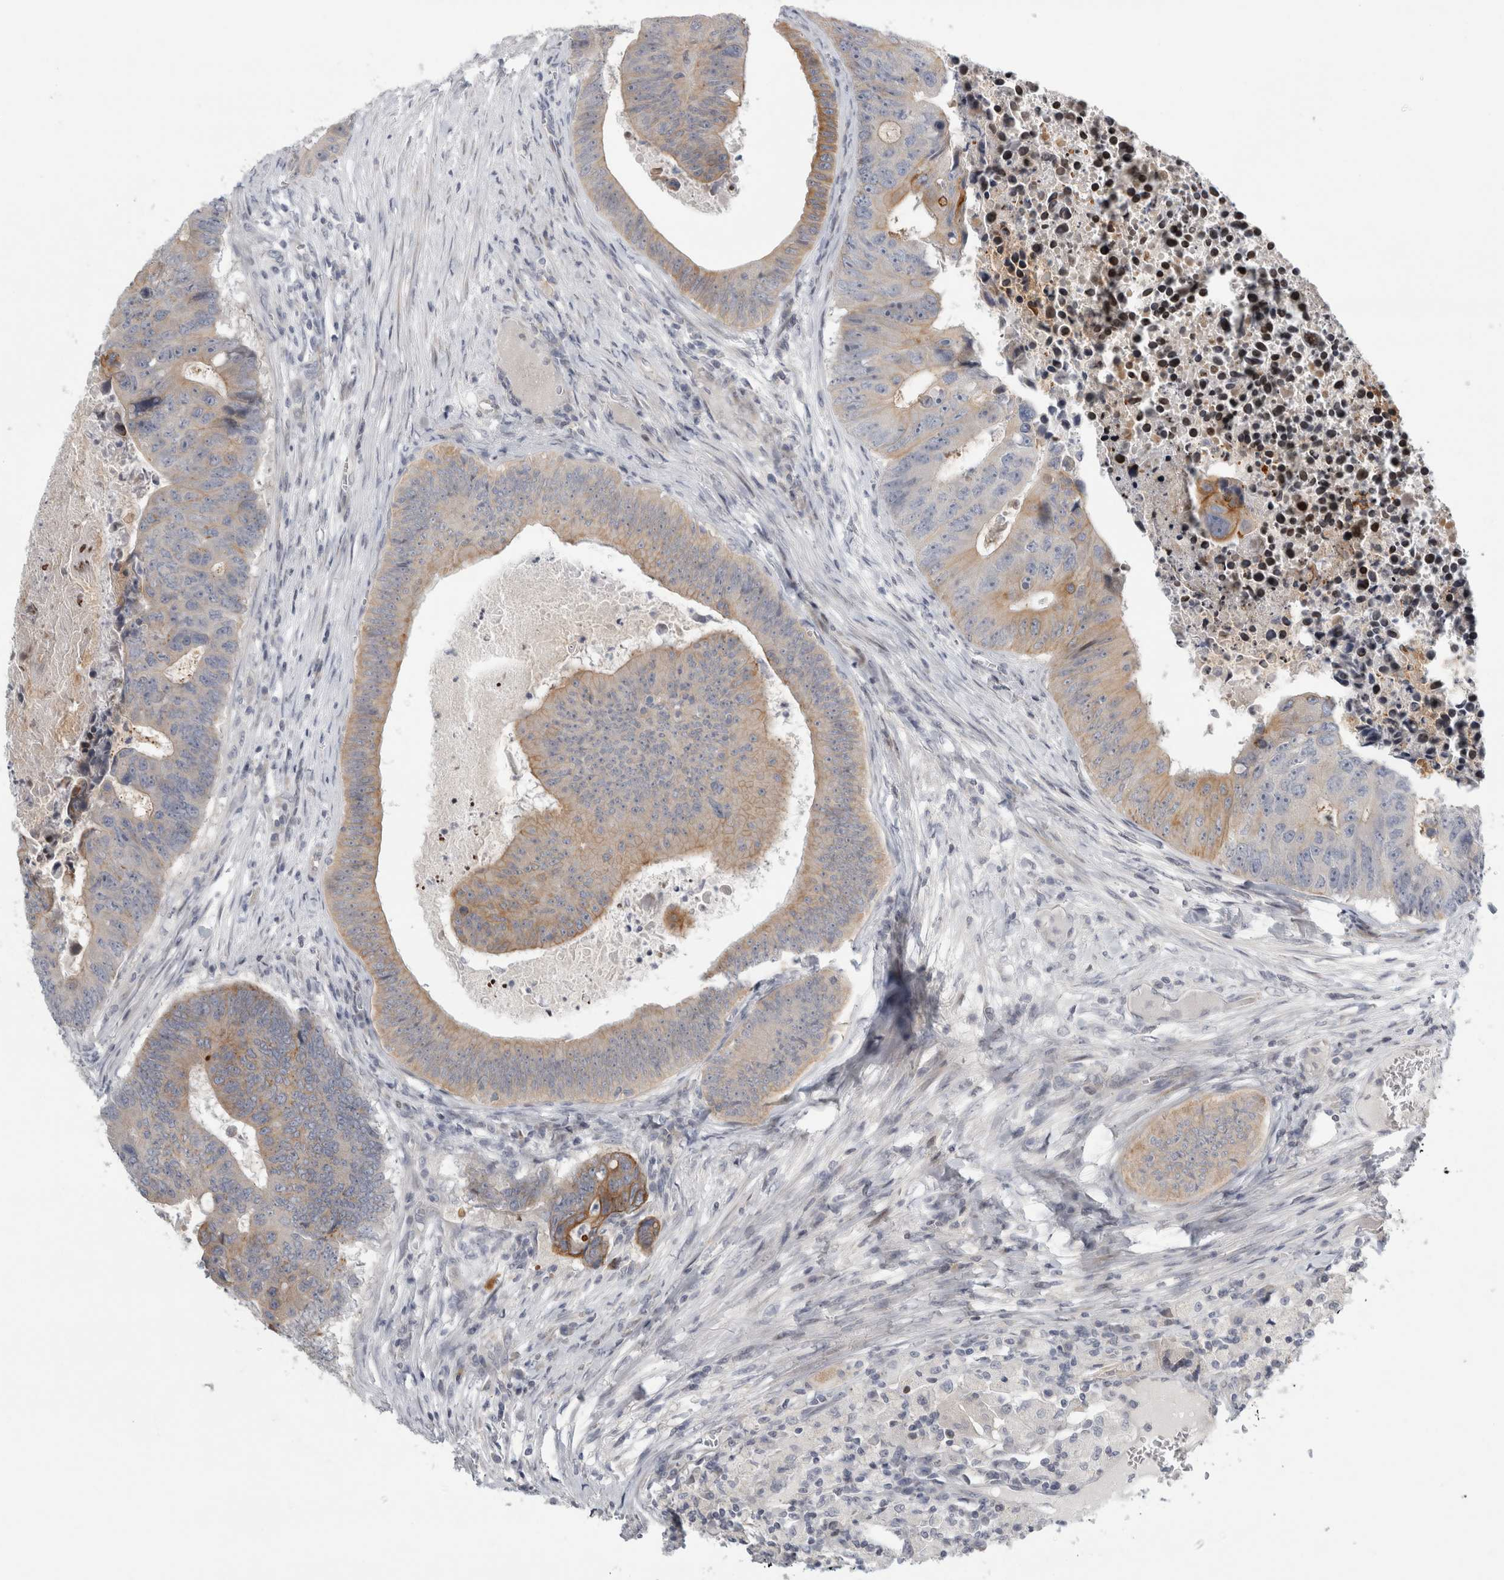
{"staining": {"intensity": "moderate", "quantity": "25%-75%", "location": "cytoplasmic/membranous"}, "tissue": "colorectal cancer", "cell_type": "Tumor cells", "image_type": "cancer", "snomed": [{"axis": "morphology", "description": "Adenocarcinoma, NOS"}, {"axis": "topography", "description": "Colon"}], "caption": "A photomicrograph showing moderate cytoplasmic/membranous positivity in approximately 25%-75% of tumor cells in colorectal adenocarcinoma, as visualized by brown immunohistochemical staining.", "gene": "UTP25", "patient": {"sex": "male", "age": 87}}